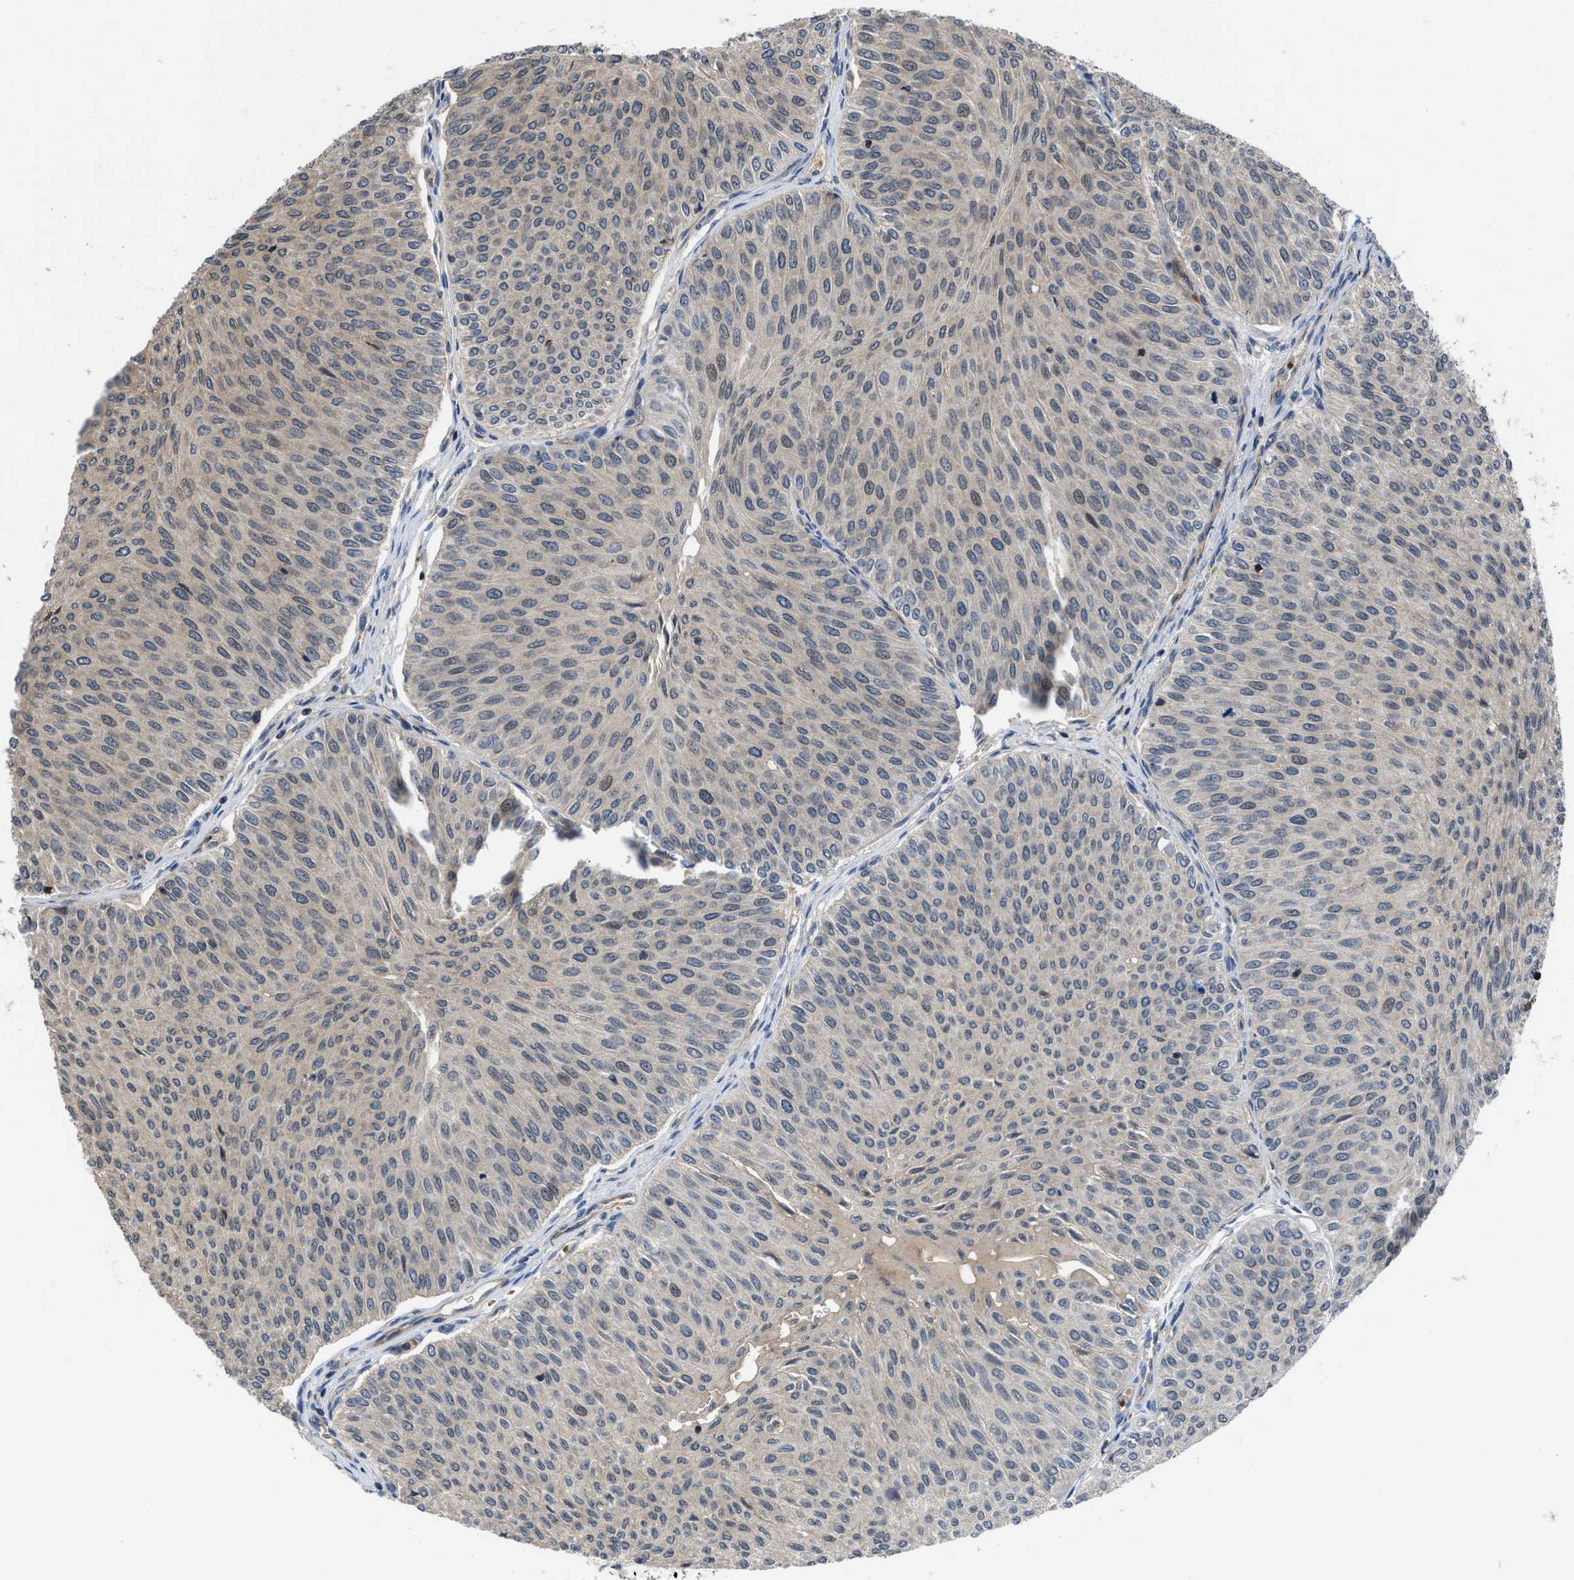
{"staining": {"intensity": "negative", "quantity": "none", "location": "none"}, "tissue": "urothelial cancer", "cell_type": "Tumor cells", "image_type": "cancer", "snomed": [{"axis": "morphology", "description": "Urothelial carcinoma, Low grade"}, {"axis": "topography", "description": "Urinary bladder"}], "caption": "Immunohistochemistry photomicrograph of neoplastic tissue: urothelial cancer stained with DAB (3,3'-diaminobenzidine) displays no significant protein positivity in tumor cells. The staining was performed using DAB to visualize the protein expression in brown, while the nuclei were stained in blue with hematoxylin (Magnification: 20x).", "gene": "GPATCH2L", "patient": {"sex": "male", "age": 78}}